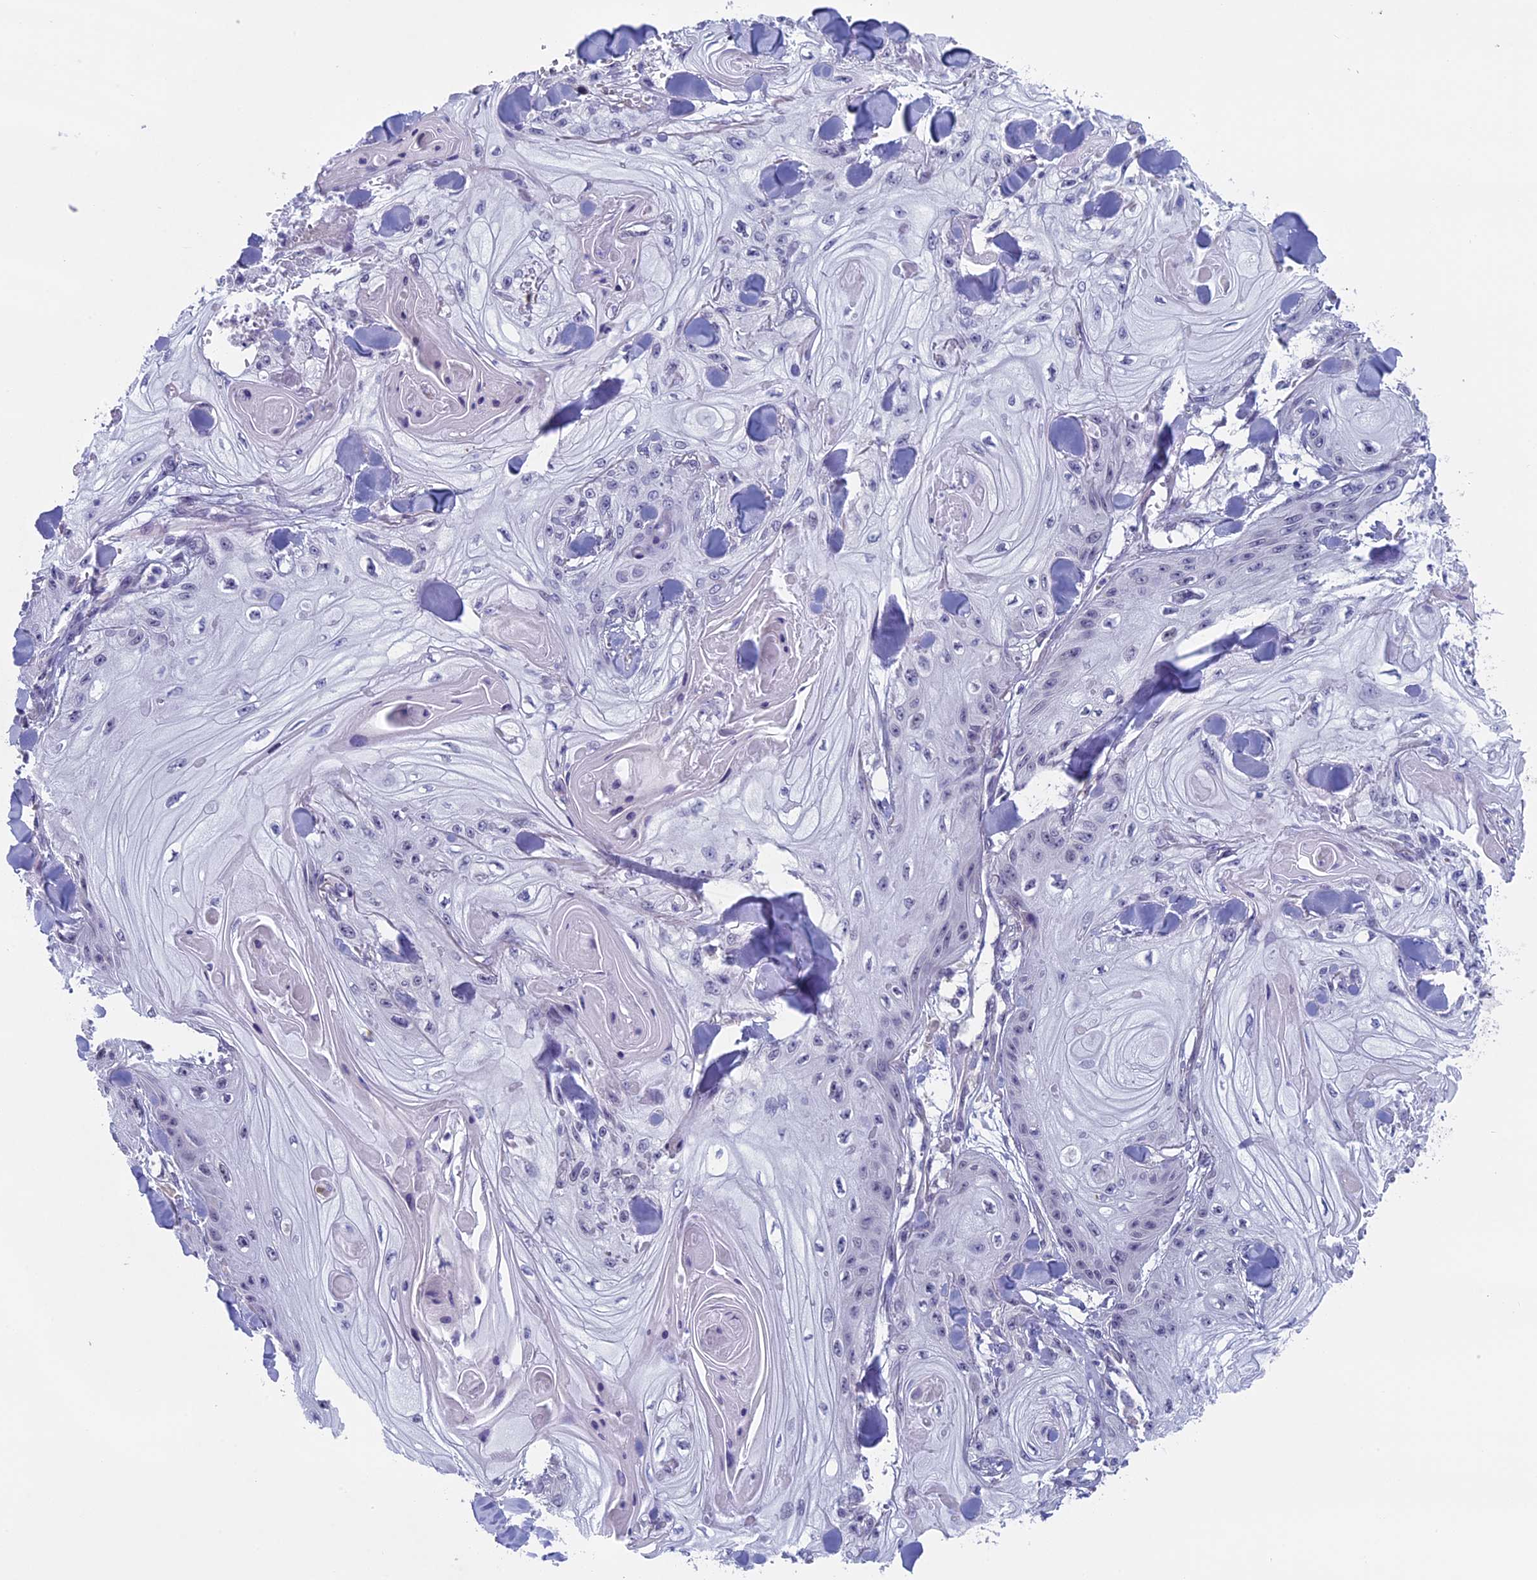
{"staining": {"intensity": "negative", "quantity": "none", "location": "none"}, "tissue": "skin cancer", "cell_type": "Tumor cells", "image_type": "cancer", "snomed": [{"axis": "morphology", "description": "Squamous cell carcinoma, NOS"}, {"axis": "topography", "description": "Skin"}], "caption": "Immunohistochemical staining of human skin squamous cell carcinoma displays no significant staining in tumor cells.", "gene": "CNEP1R1", "patient": {"sex": "male", "age": 74}}